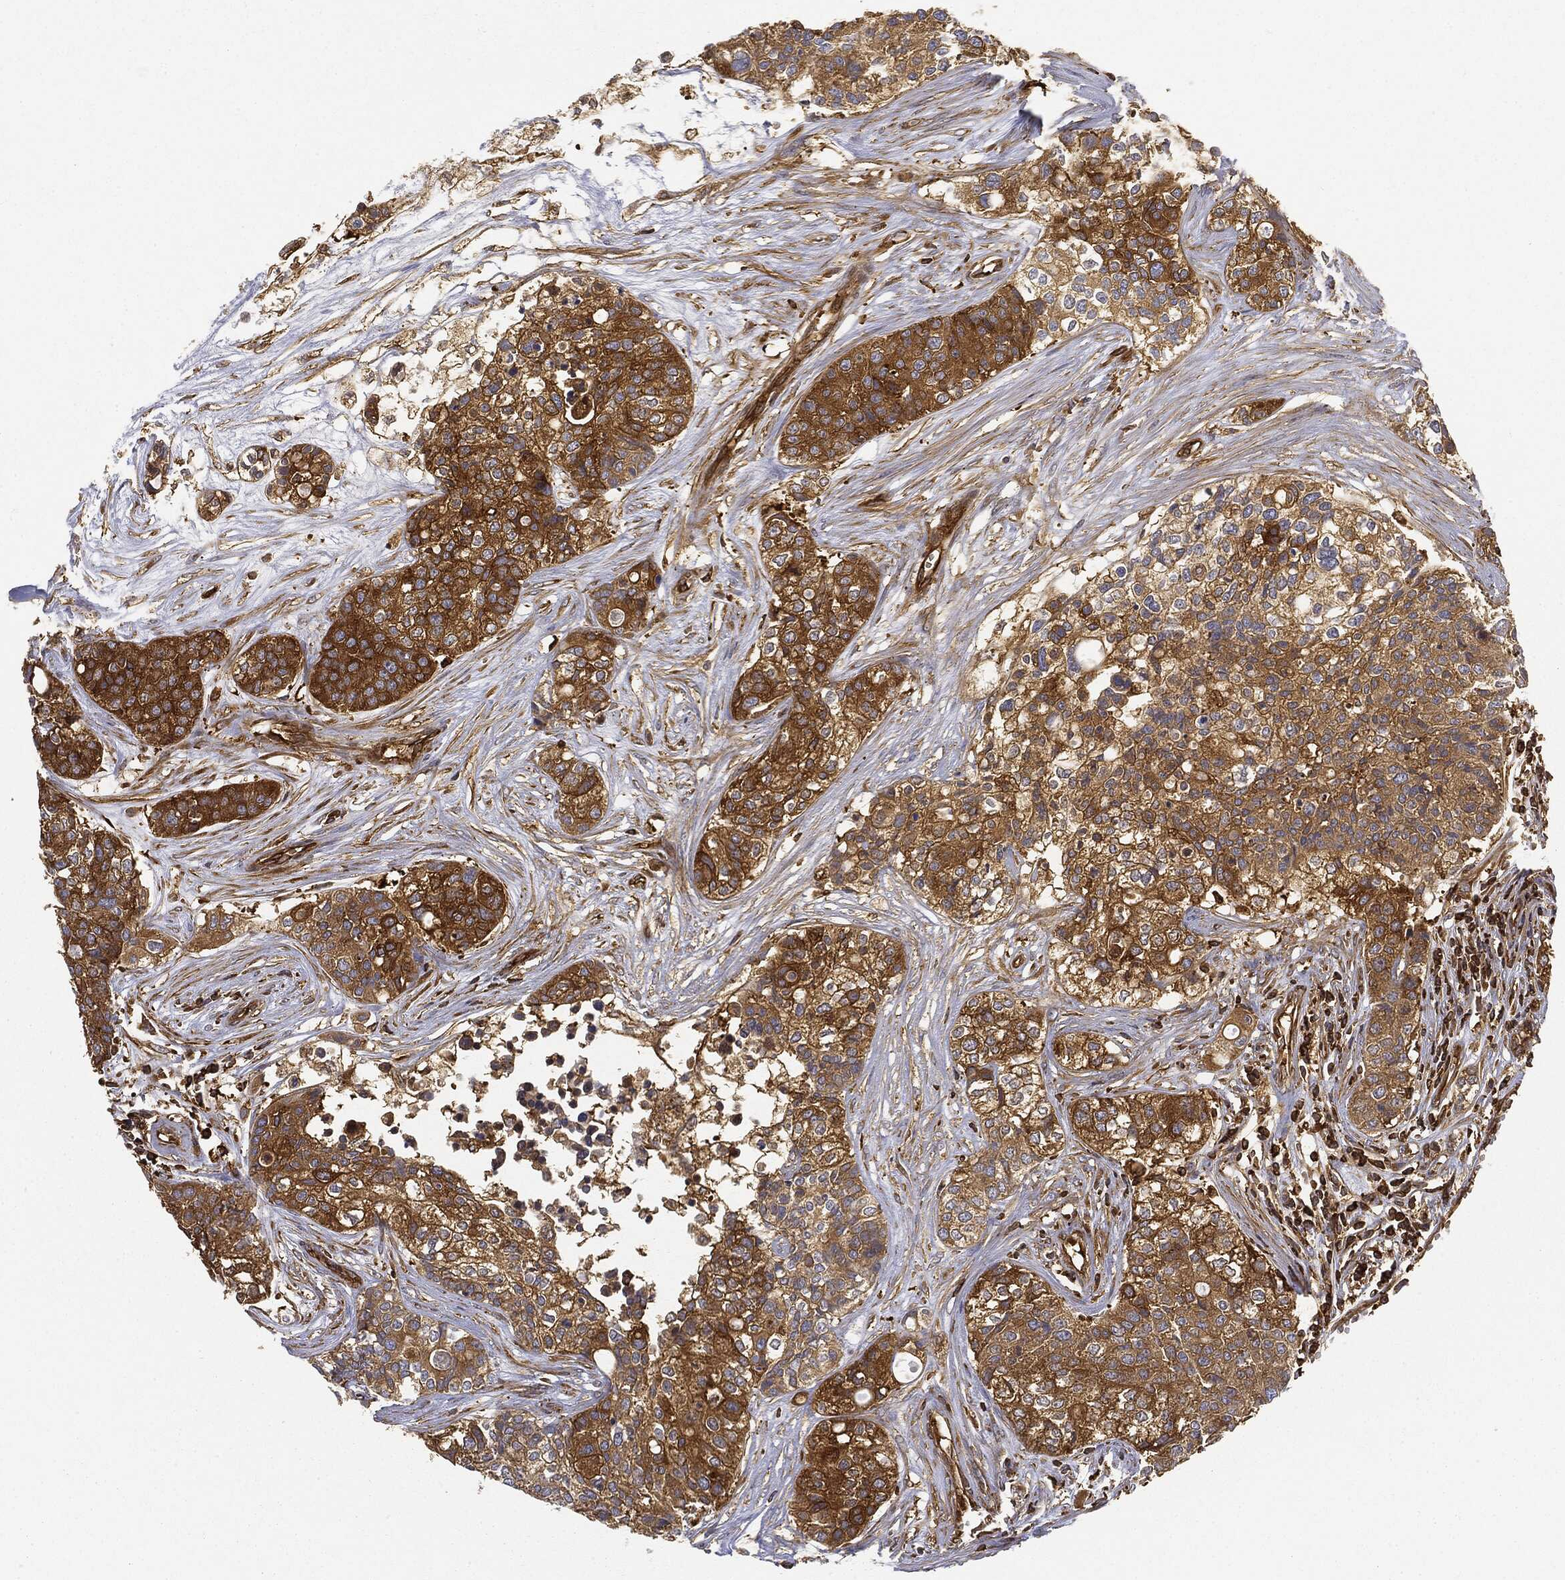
{"staining": {"intensity": "strong", "quantity": "25%-75%", "location": "cytoplasmic/membranous"}, "tissue": "carcinoid", "cell_type": "Tumor cells", "image_type": "cancer", "snomed": [{"axis": "morphology", "description": "Carcinoid, malignant, NOS"}, {"axis": "topography", "description": "Colon"}], "caption": "Immunohistochemical staining of malignant carcinoid displays strong cytoplasmic/membranous protein staining in approximately 25%-75% of tumor cells.", "gene": "WDR1", "patient": {"sex": "male", "age": 81}}